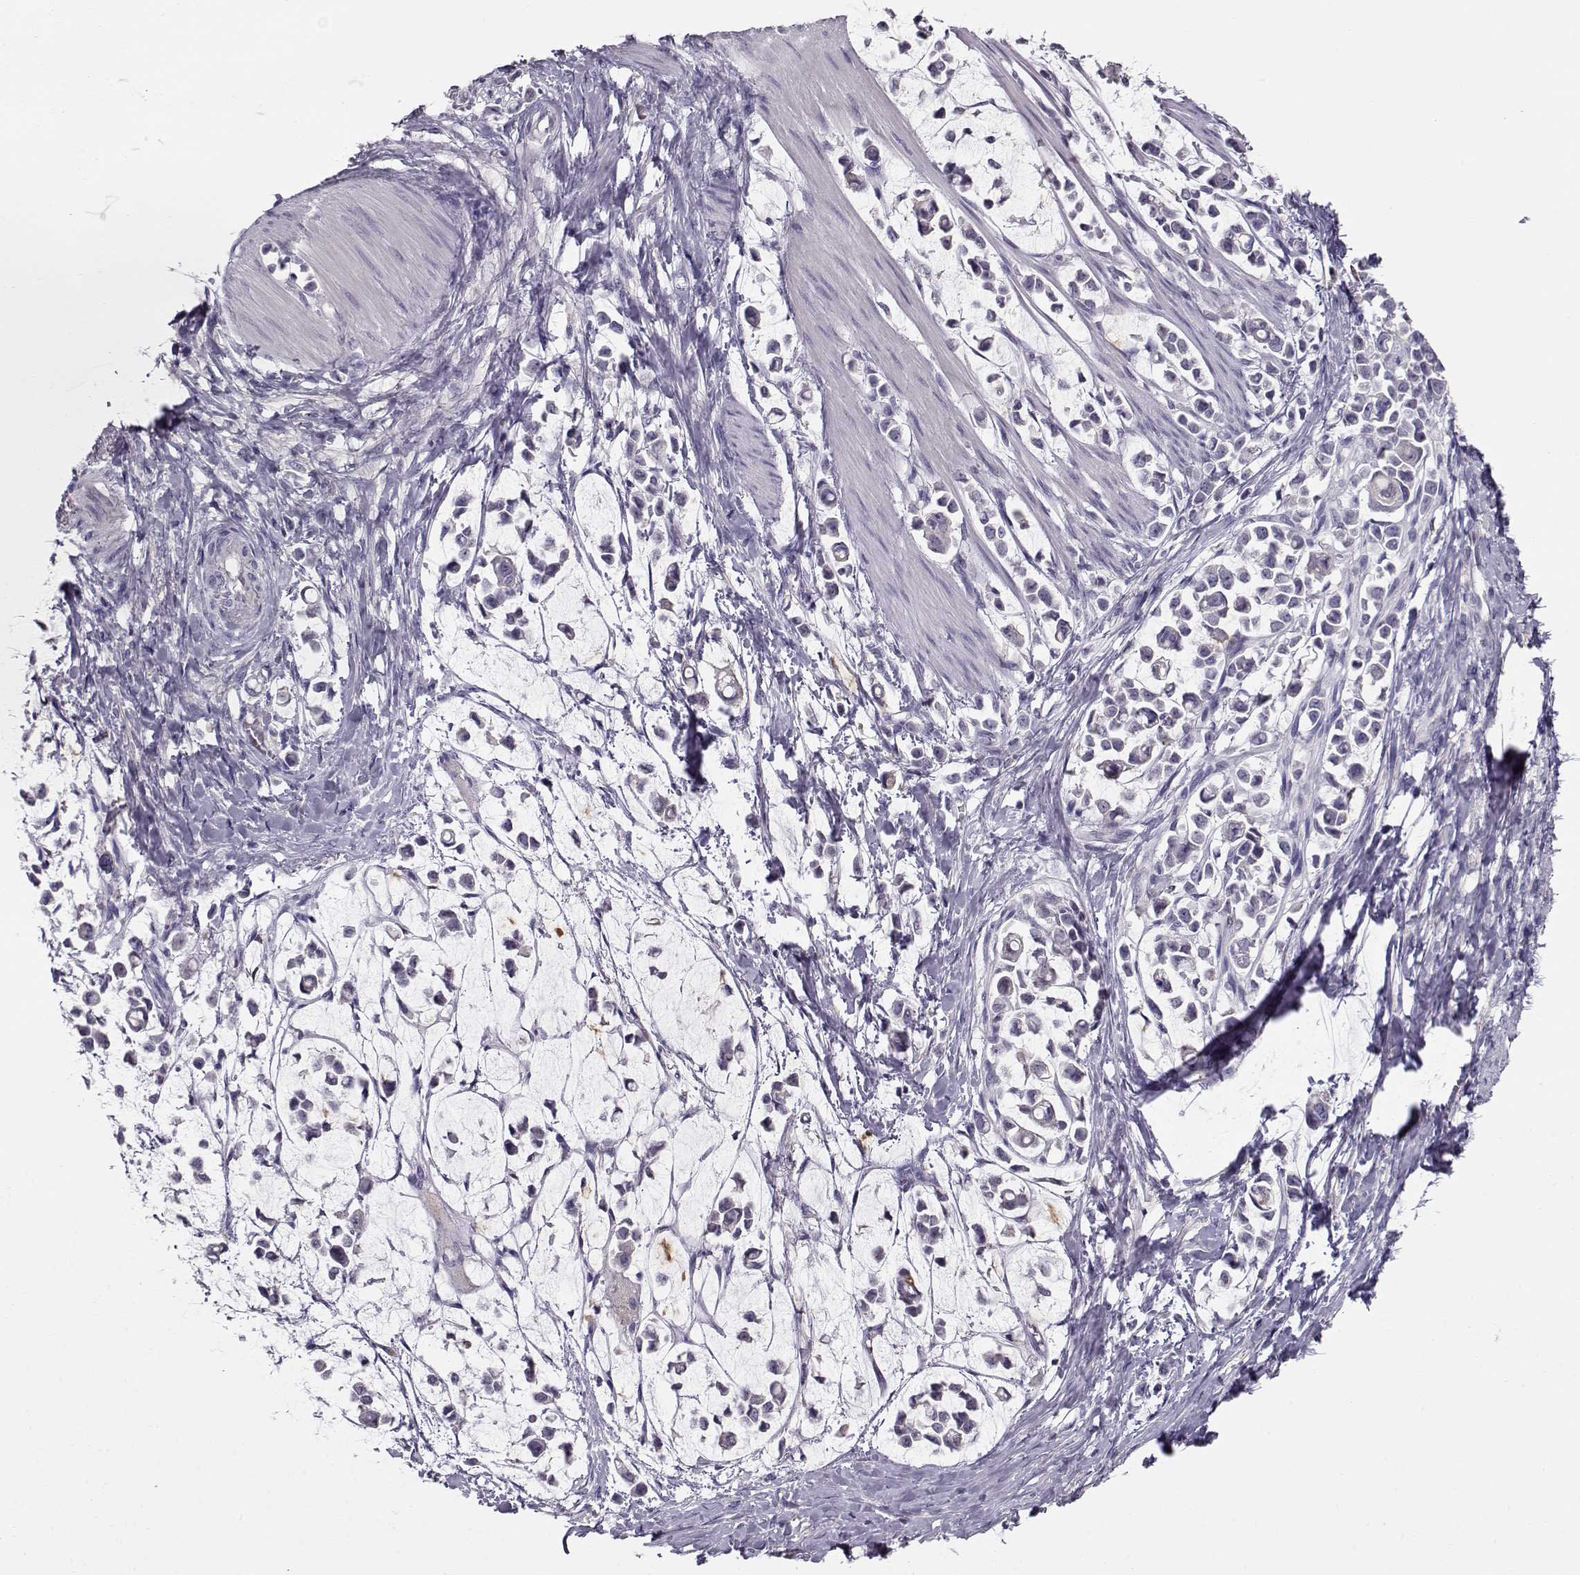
{"staining": {"intensity": "negative", "quantity": "none", "location": "none"}, "tissue": "stomach cancer", "cell_type": "Tumor cells", "image_type": "cancer", "snomed": [{"axis": "morphology", "description": "Adenocarcinoma, NOS"}, {"axis": "topography", "description": "Stomach"}], "caption": "Tumor cells are negative for brown protein staining in adenocarcinoma (stomach).", "gene": "GRK1", "patient": {"sex": "male", "age": 82}}